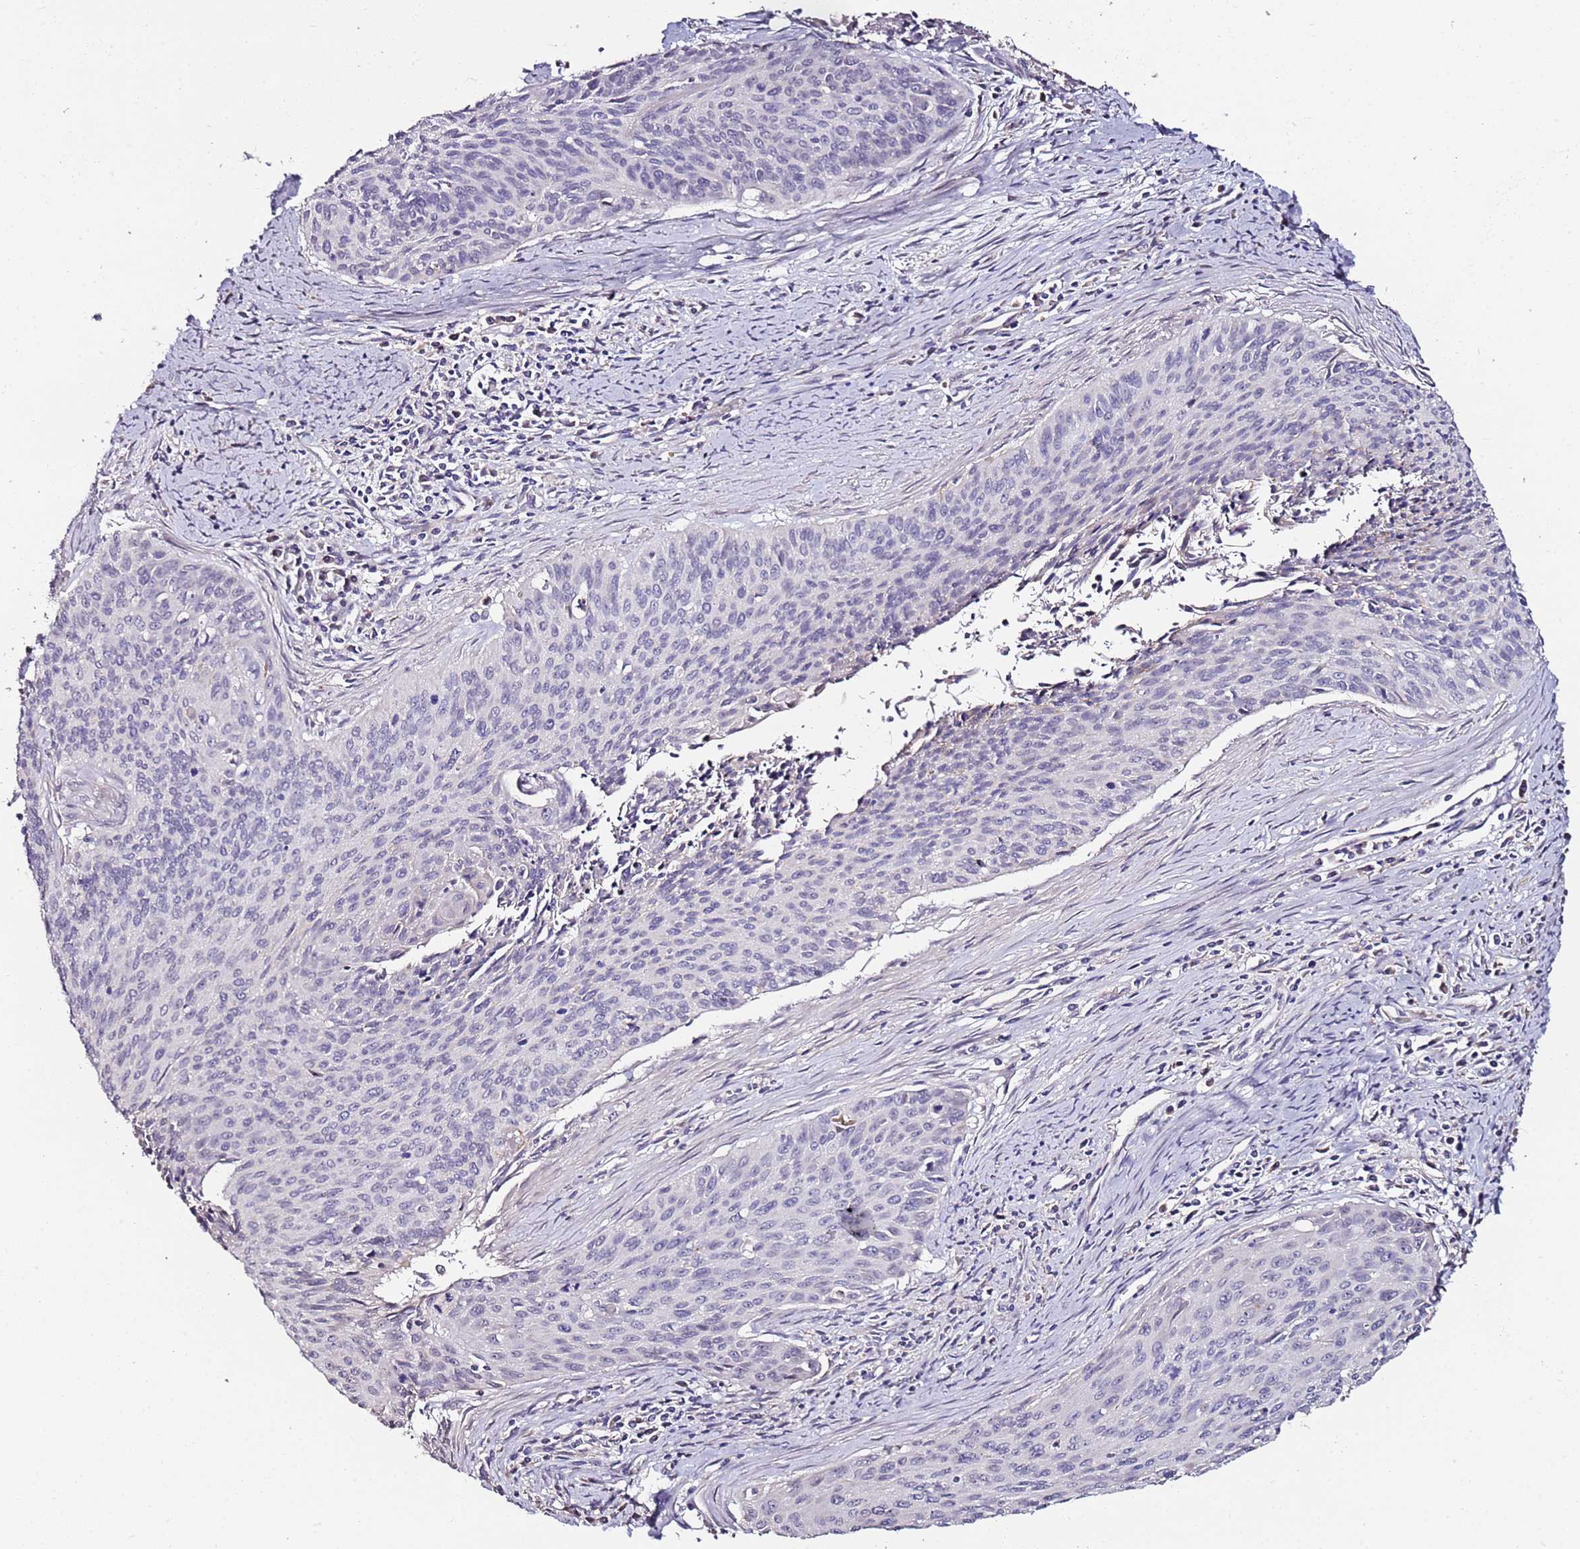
{"staining": {"intensity": "negative", "quantity": "none", "location": "none"}, "tissue": "cervical cancer", "cell_type": "Tumor cells", "image_type": "cancer", "snomed": [{"axis": "morphology", "description": "Squamous cell carcinoma, NOS"}, {"axis": "topography", "description": "Cervix"}], "caption": "Tumor cells are negative for brown protein staining in cervical cancer.", "gene": "C3orf80", "patient": {"sex": "female", "age": 55}}